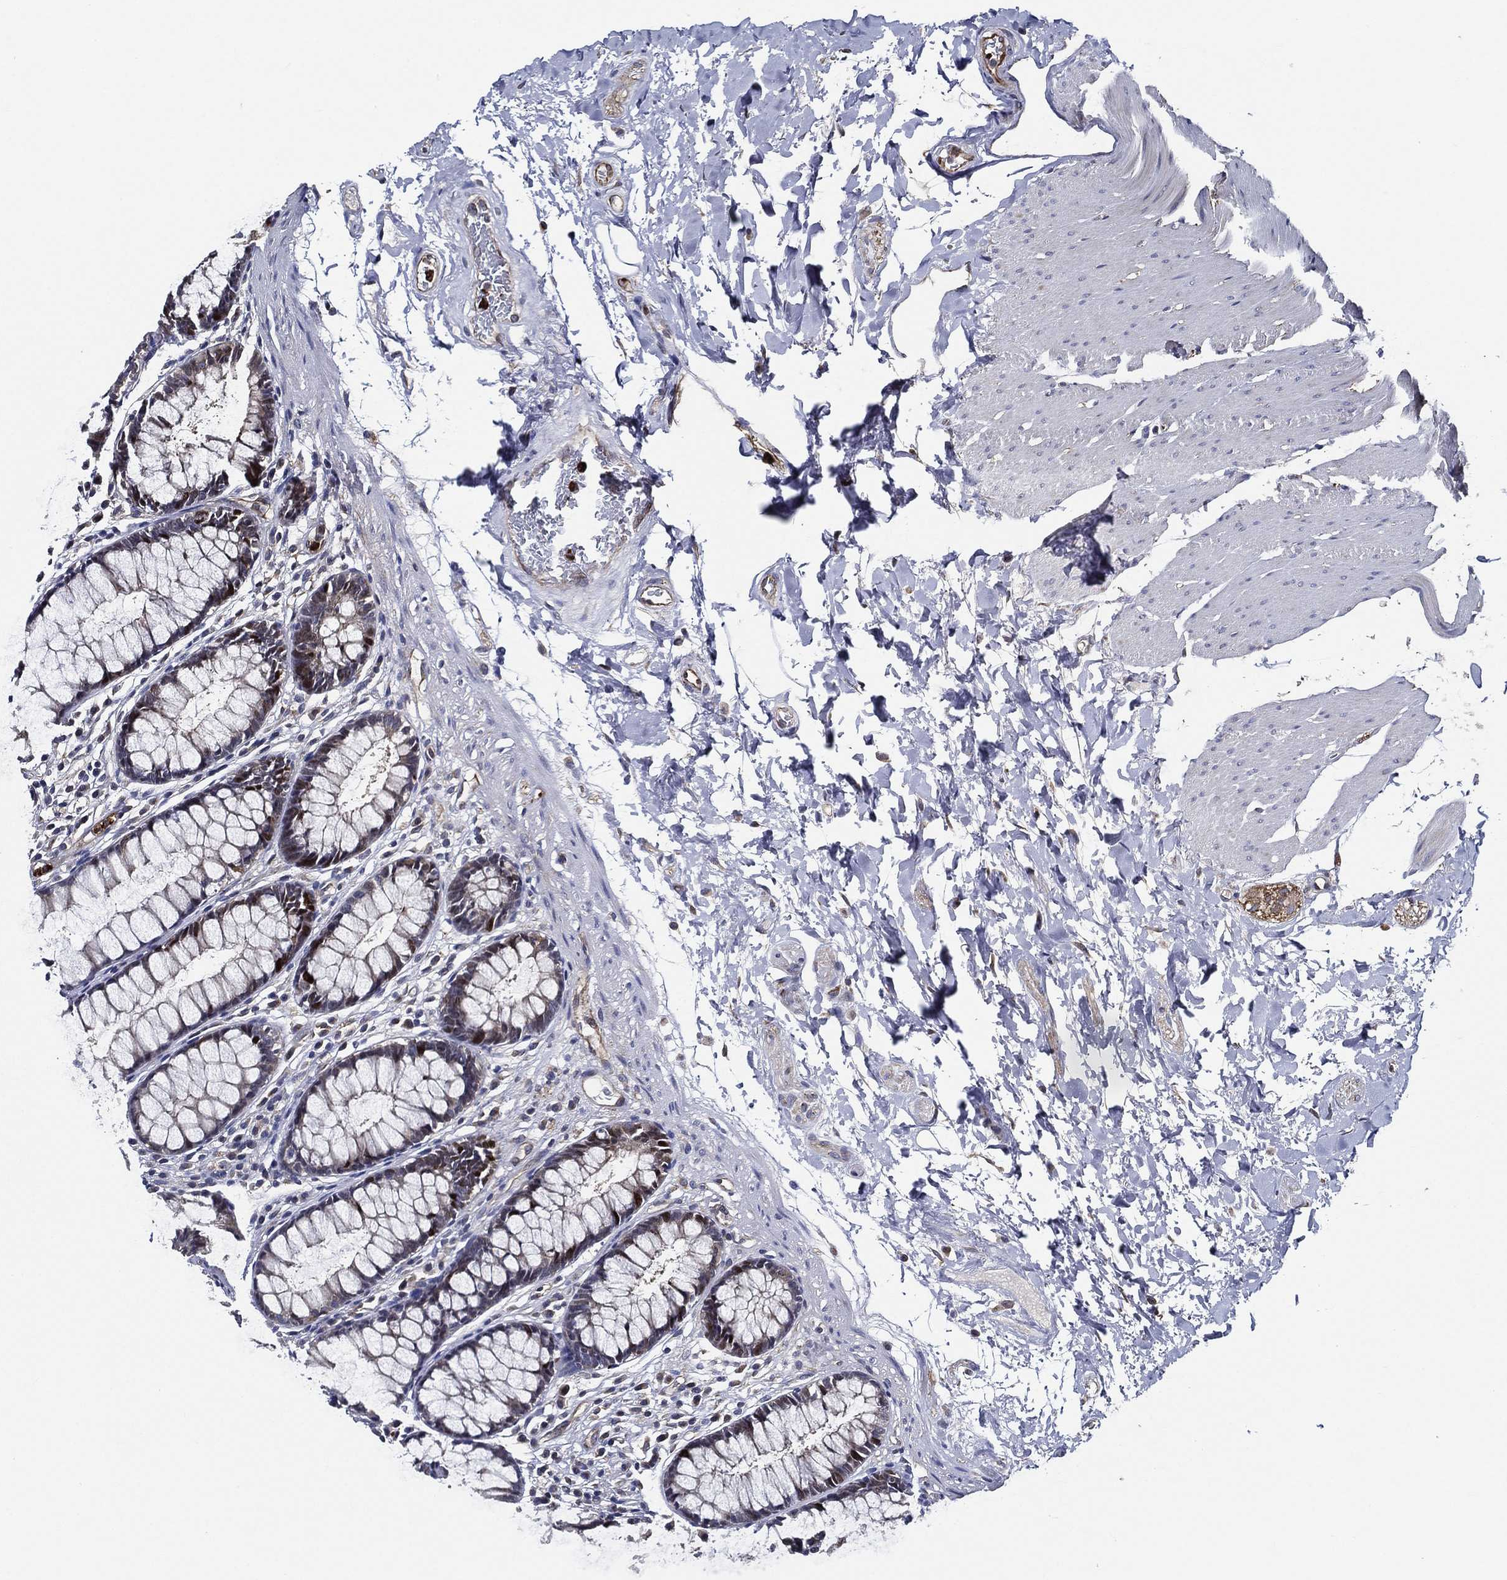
{"staining": {"intensity": "moderate", "quantity": "<25%", "location": "nuclear"}, "tissue": "rectum", "cell_type": "Glandular cells", "image_type": "normal", "snomed": [{"axis": "morphology", "description": "Normal tissue, NOS"}, {"axis": "topography", "description": "Rectum"}], "caption": "Human rectum stained with a protein marker reveals moderate staining in glandular cells.", "gene": "KIF20B", "patient": {"sex": "male", "age": 72}}